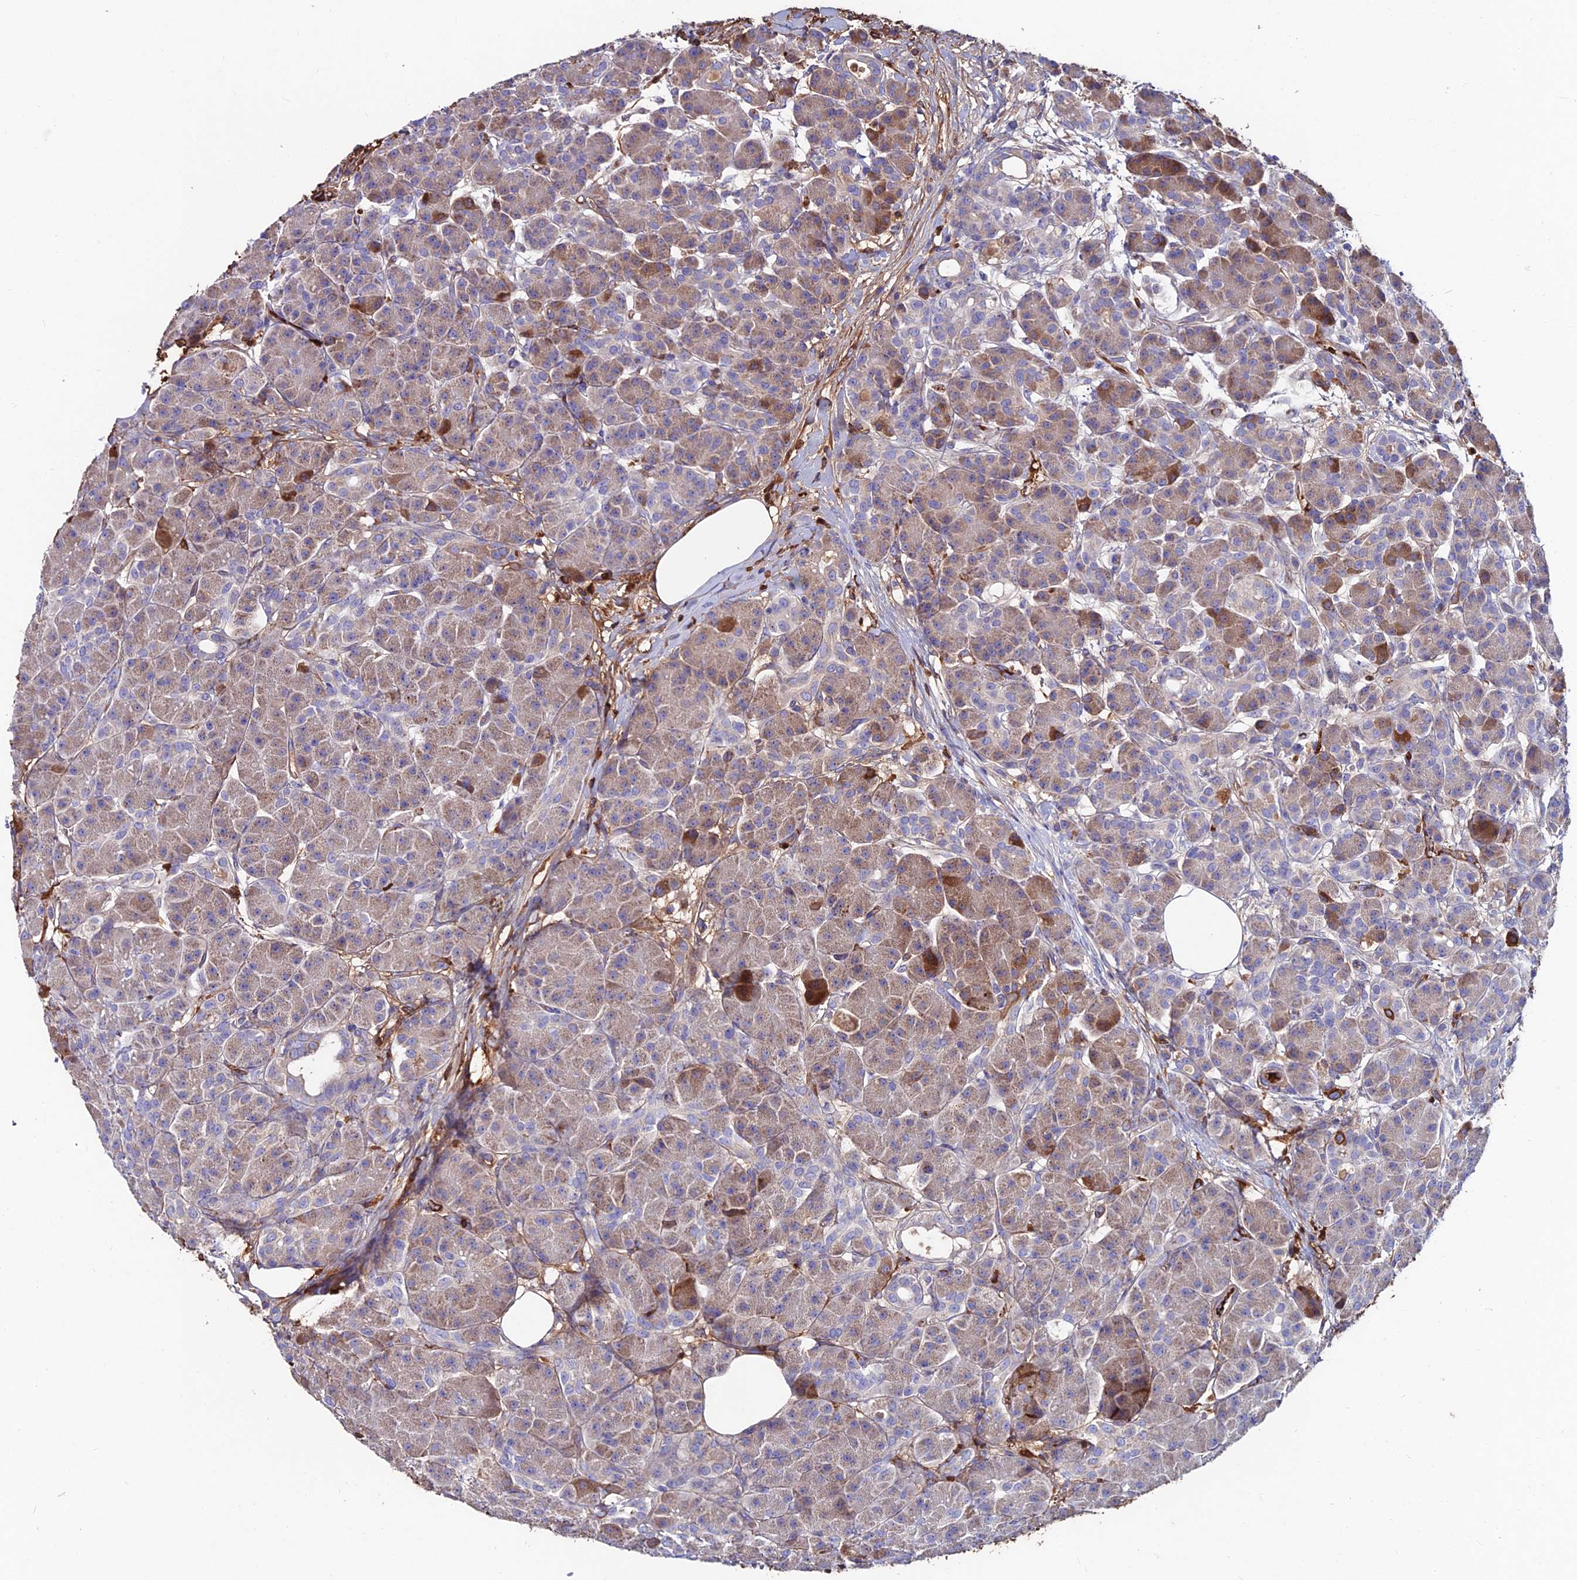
{"staining": {"intensity": "strong", "quantity": "25%-75%", "location": "cytoplasmic/membranous"}, "tissue": "pancreas", "cell_type": "Exocrine glandular cells", "image_type": "normal", "snomed": [{"axis": "morphology", "description": "Normal tissue, NOS"}, {"axis": "topography", "description": "Pancreas"}], "caption": "Exocrine glandular cells display high levels of strong cytoplasmic/membranous positivity in approximately 25%-75% of cells in unremarkable human pancreas.", "gene": "SLC25A16", "patient": {"sex": "male", "age": 63}}